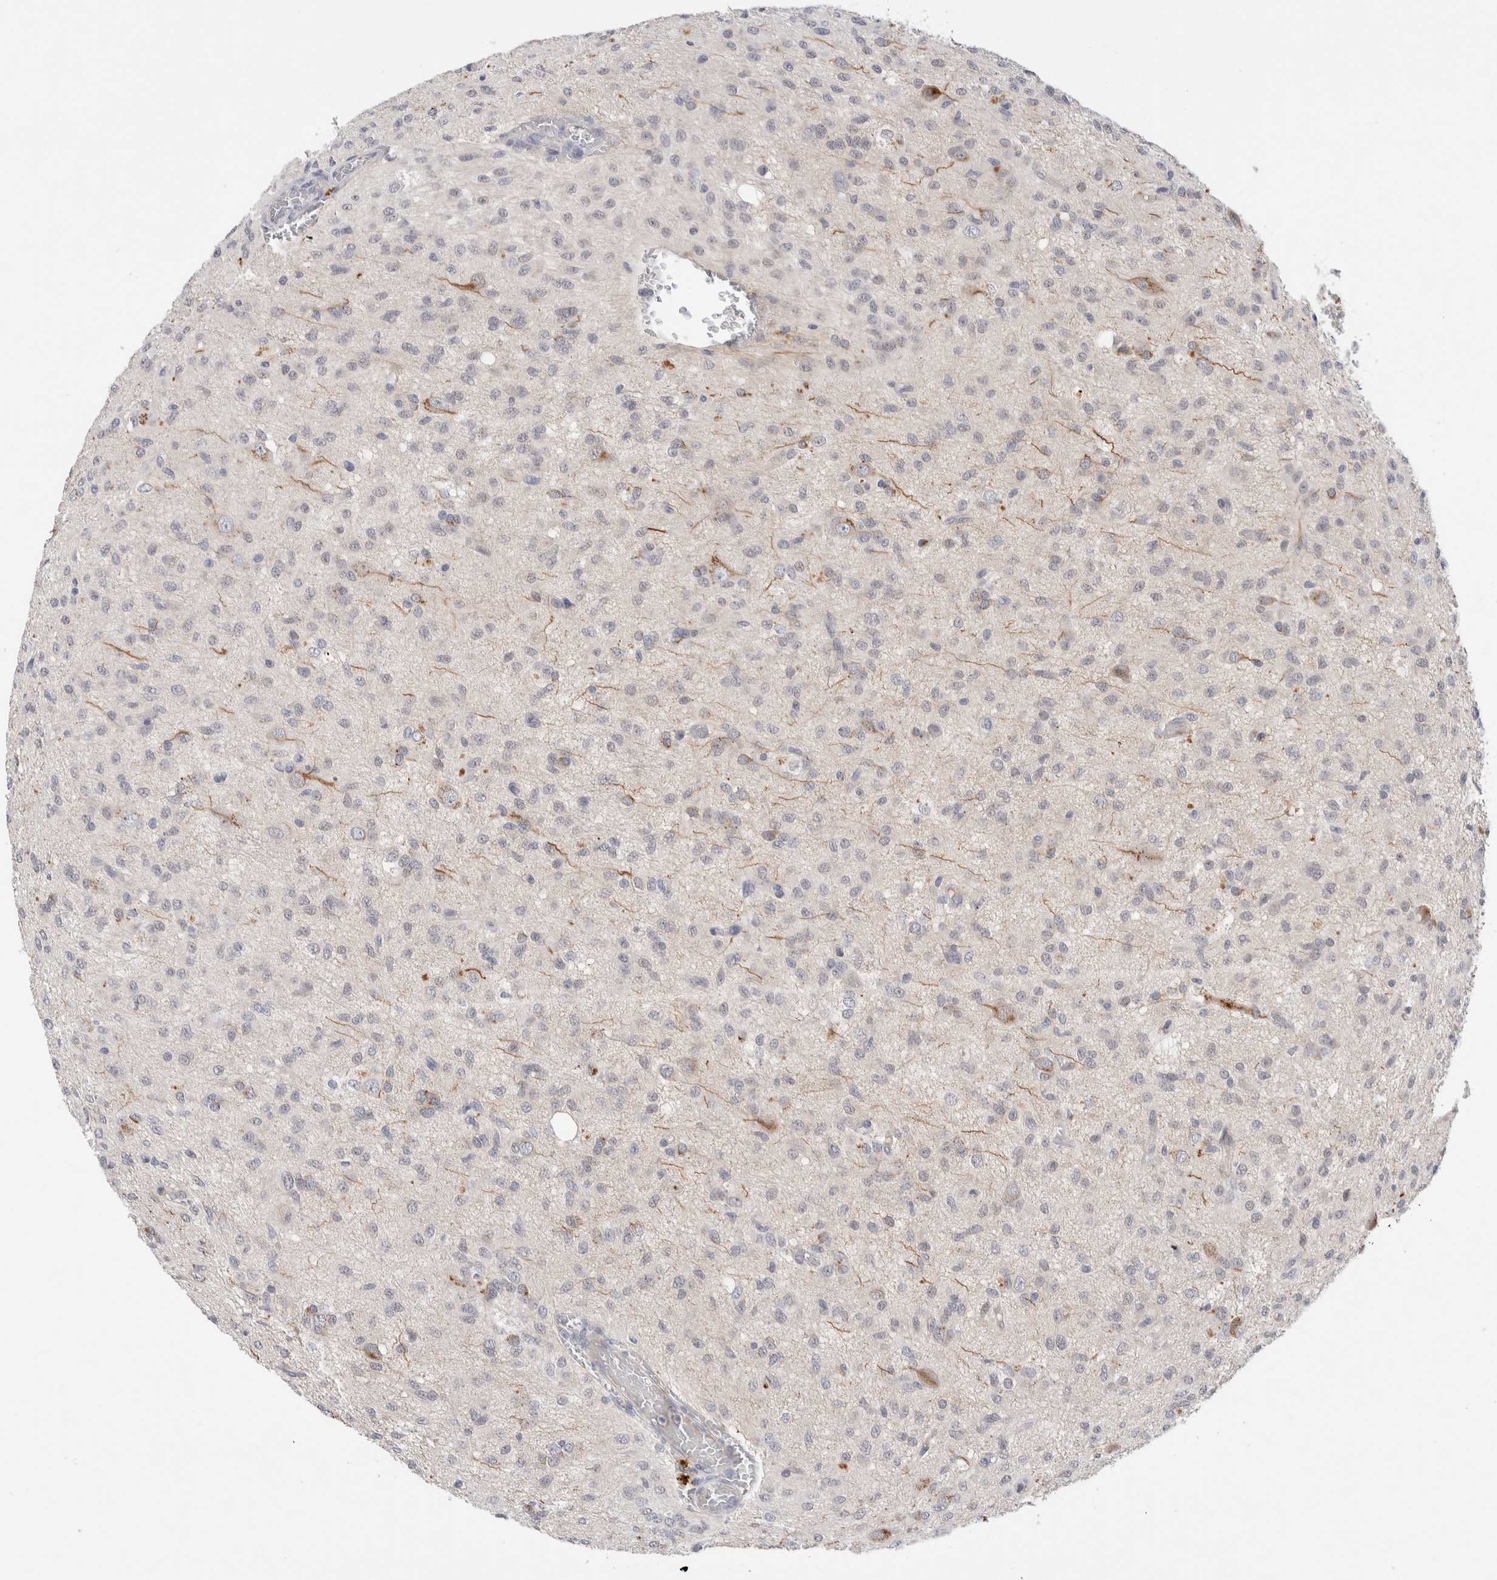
{"staining": {"intensity": "negative", "quantity": "none", "location": "none"}, "tissue": "glioma", "cell_type": "Tumor cells", "image_type": "cancer", "snomed": [{"axis": "morphology", "description": "Glioma, malignant, High grade"}, {"axis": "topography", "description": "Brain"}], "caption": "Protein analysis of glioma shows no significant positivity in tumor cells.", "gene": "DNAJB6", "patient": {"sex": "female", "age": 59}}